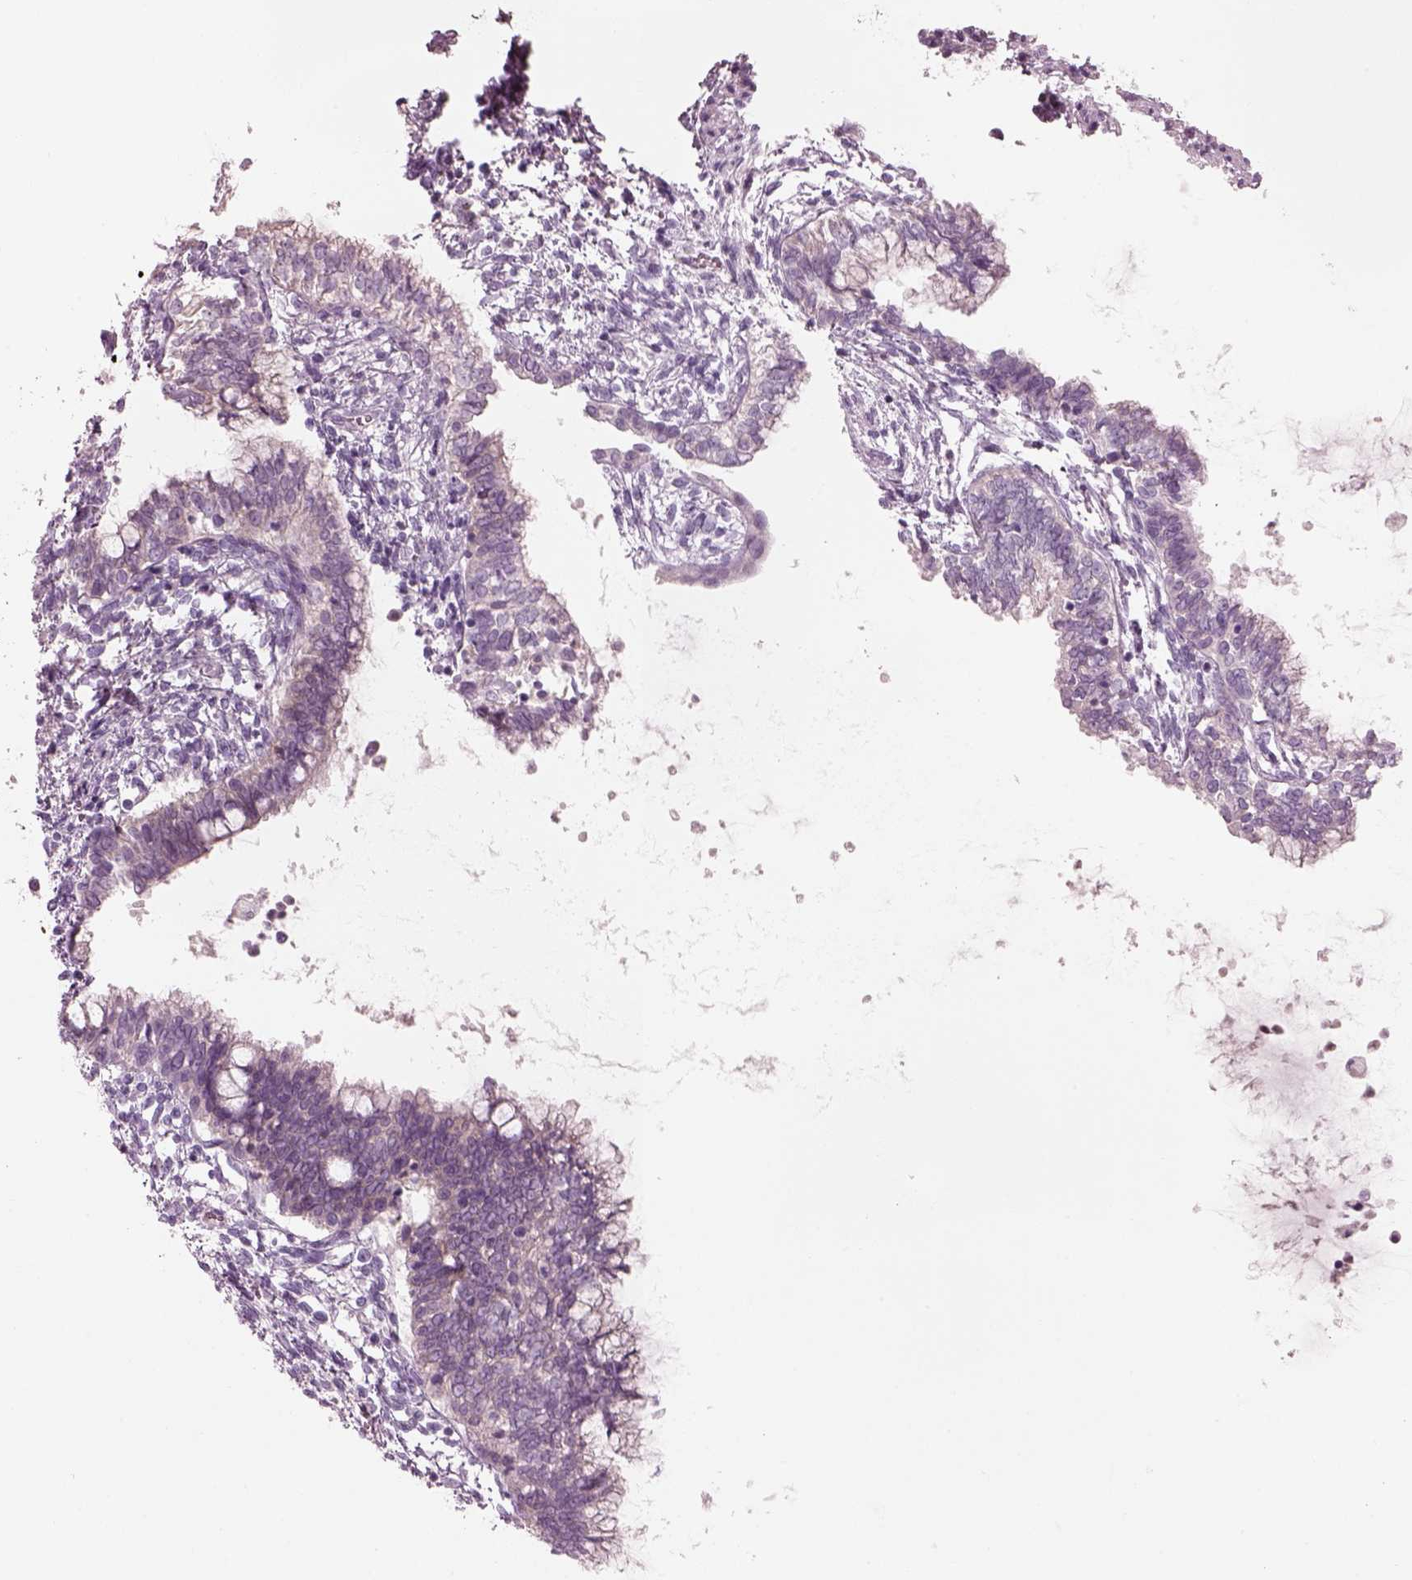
{"staining": {"intensity": "negative", "quantity": "none", "location": "none"}, "tissue": "testis cancer", "cell_type": "Tumor cells", "image_type": "cancer", "snomed": [{"axis": "morphology", "description": "Carcinoma, Embryonal, NOS"}, {"axis": "topography", "description": "Testis"}], "caption": "Tumor cells are negative for protein expression in human testis cancer (embryonal carcinoma). The staining is performed using DAB brown chromogen with nuclei counter-stained in using hematoxylin.", "gene": "SLC27A2", "patient": {"sex": "male", "age": 37}}